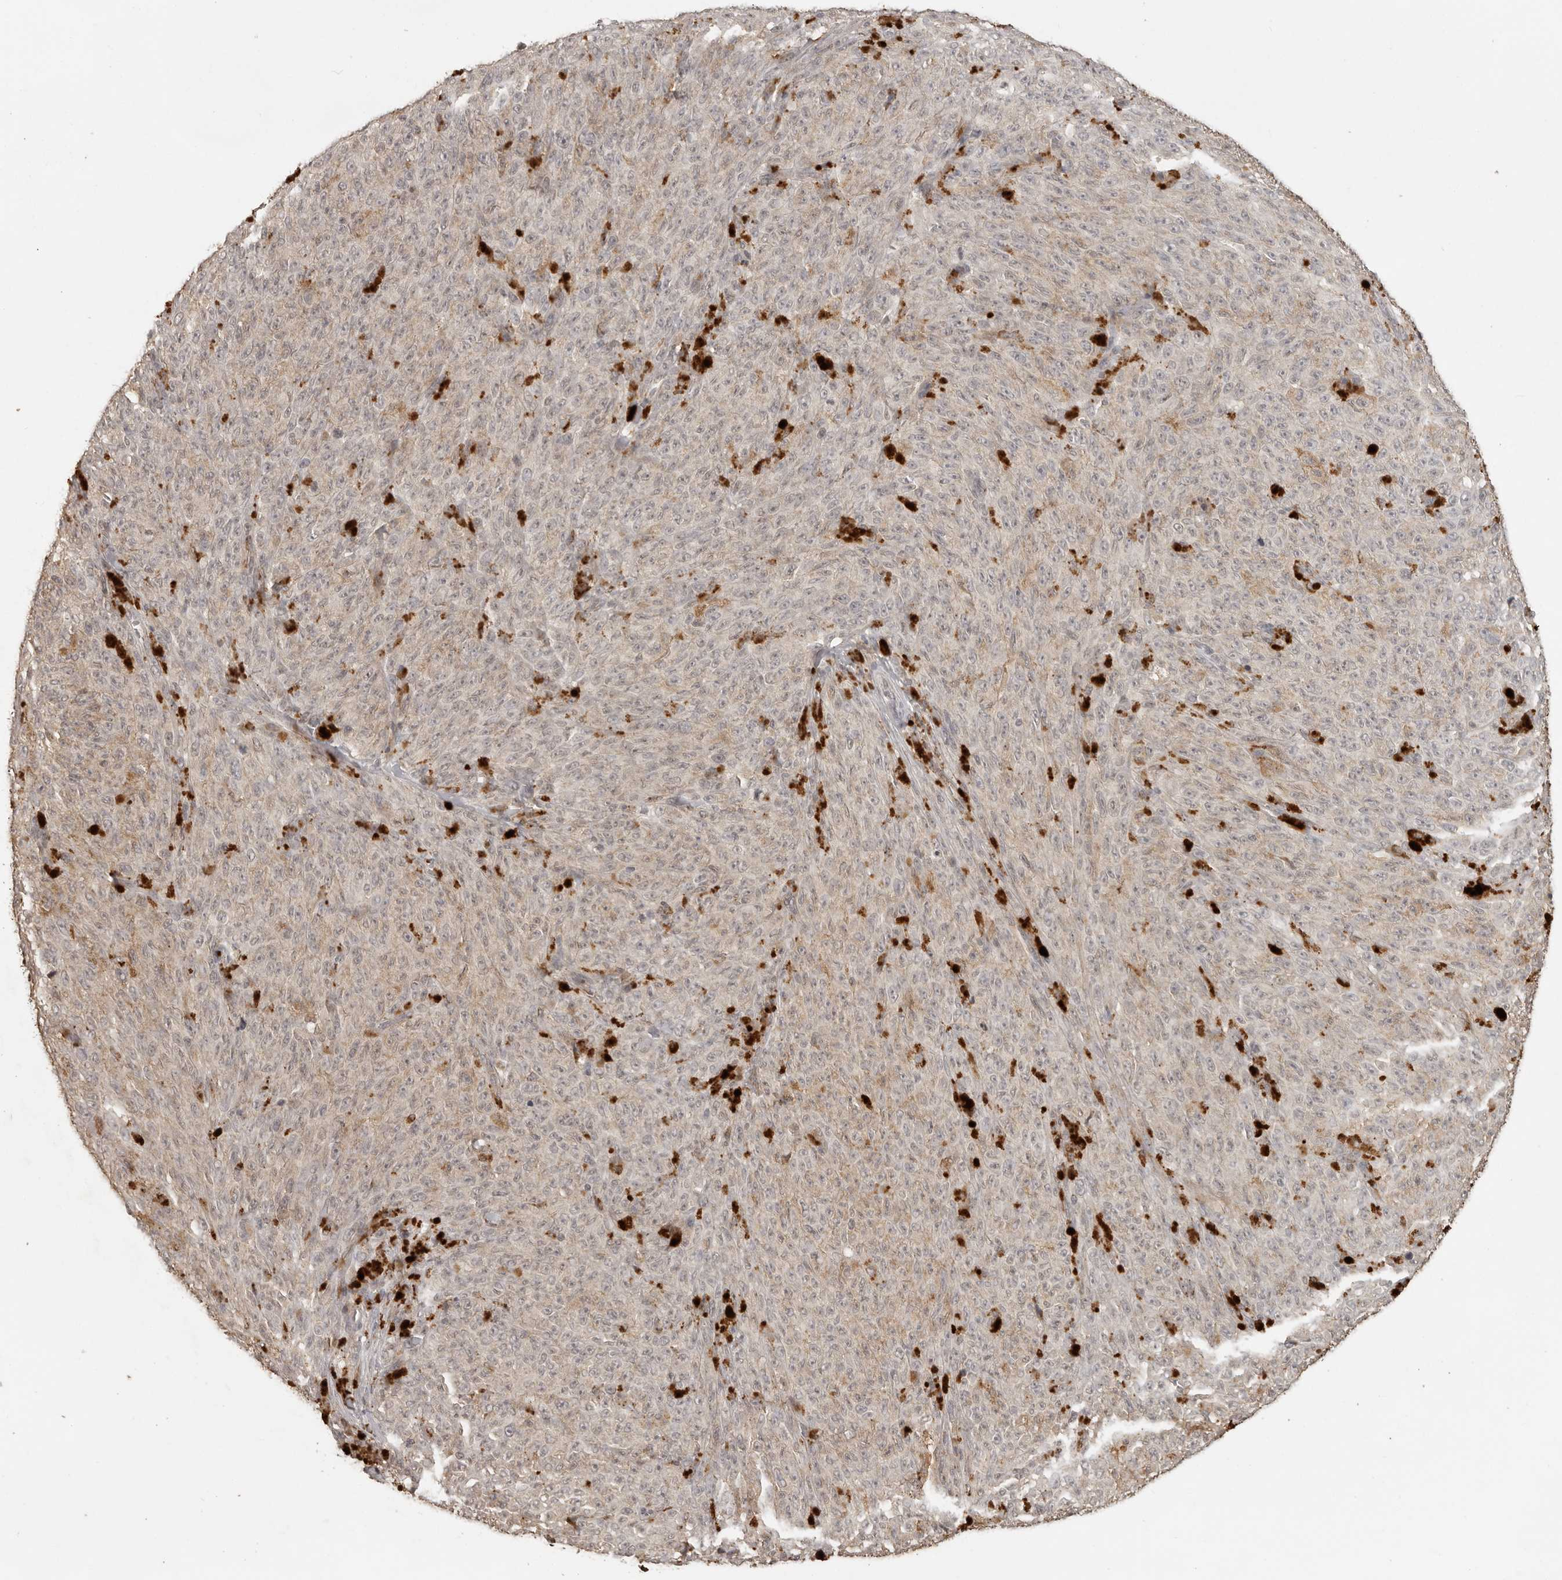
{"staining": {"intensity": "weak", "quantity": "<25%", "location": "cytoplasmic/membranous"}, "tissue": "melanoma", "cell_type": "Tumor cells", "image_type": "cancer", "snomed": [{"axis": "morphology", "description": "Malignant melanoma, NOS"}, {"axis": "topography", "description": "Skin"}], "caption": "DAB (3,3'-diaminobenzidine) immunohistochemical staining of malignant melanoma displays no significant positivity in tumor cells. (DAB (3,3'-diaminobenzidine) IHC visualized using brightfield microscopy, high magnification).", "gene": "CTF1", "patient": {"sex": "female", "age": 82}}